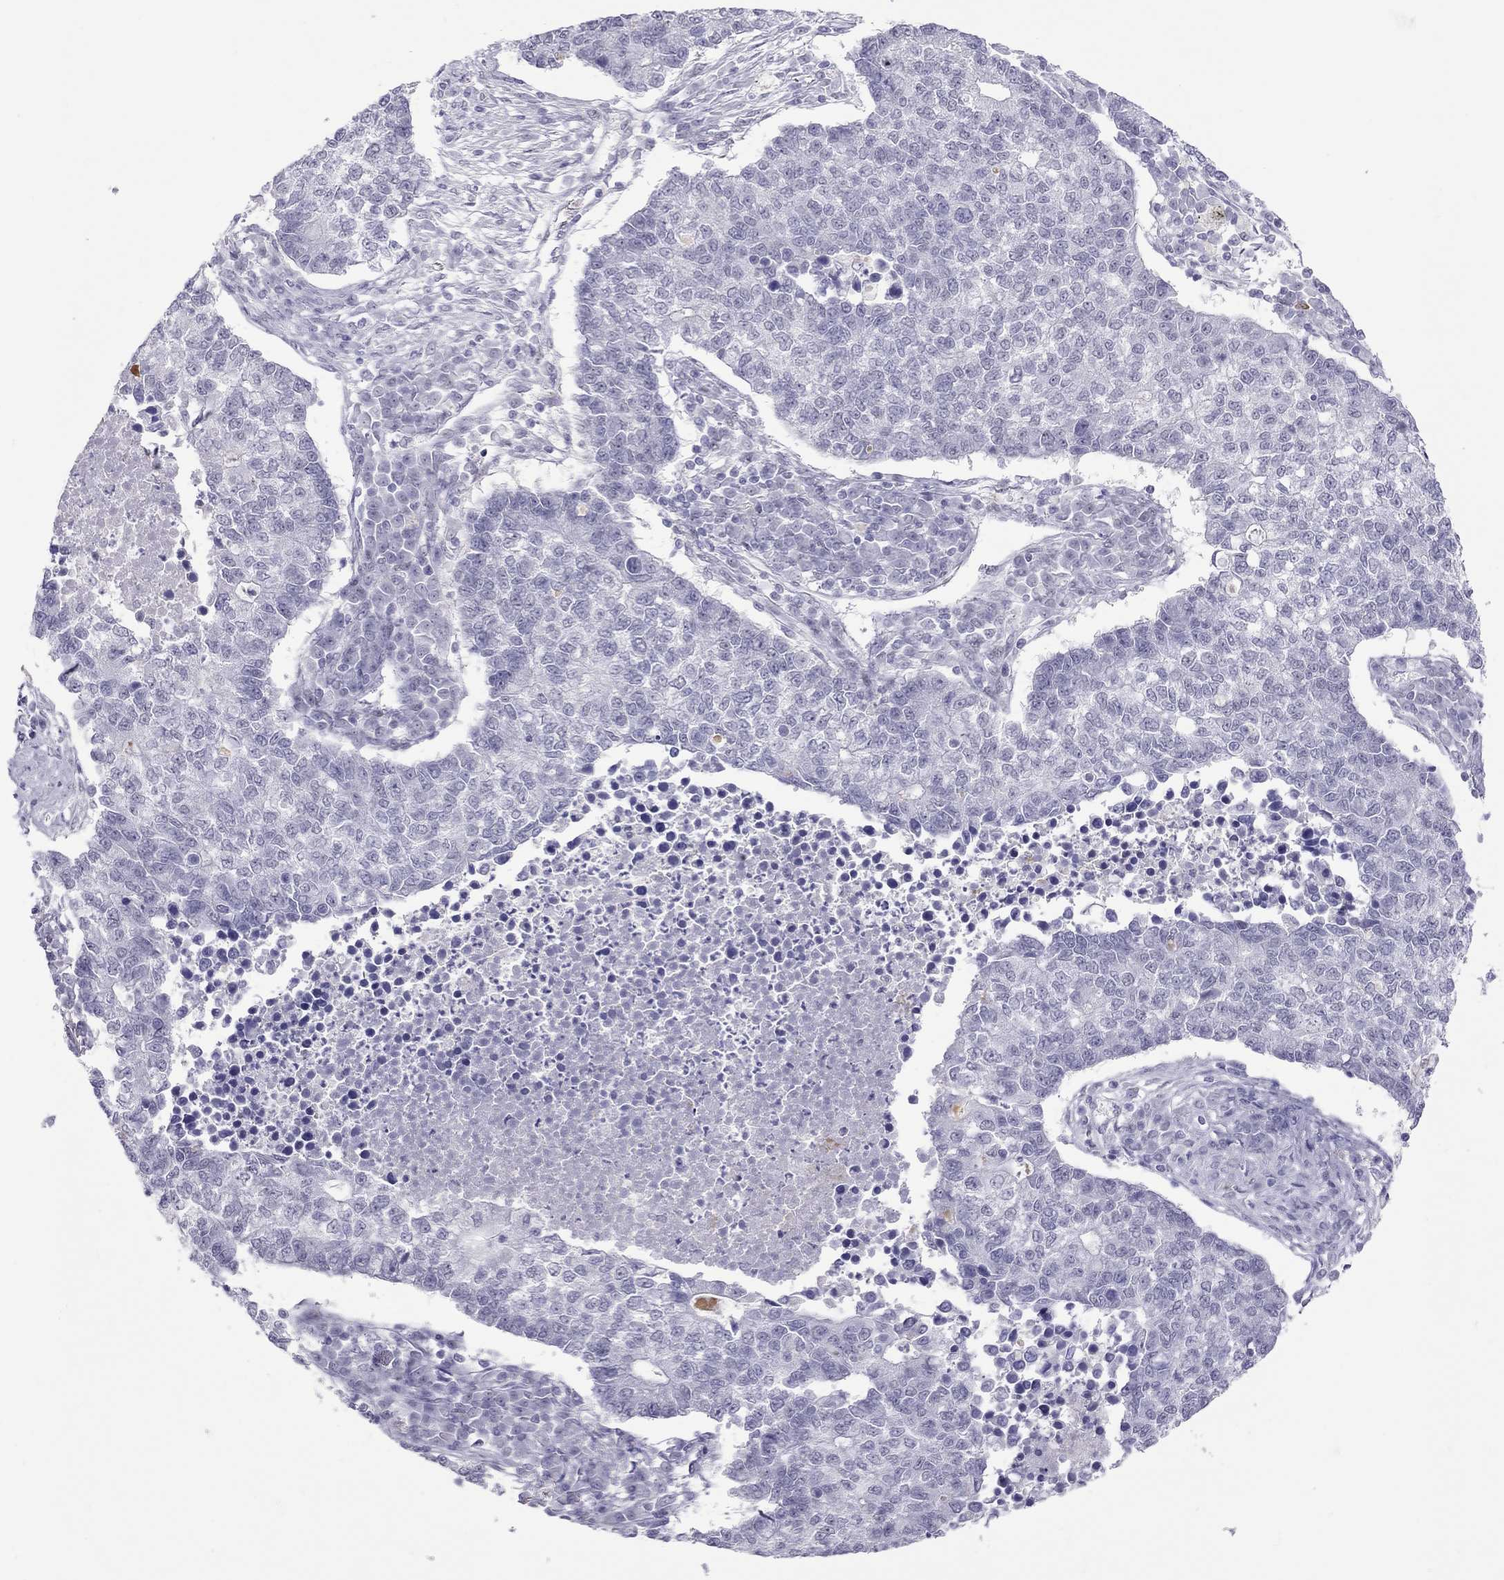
{"staining": {"intensity": "negative", "quantity": "none", "location": "none"}, "tissue": "lung cancer", "cell_type": "Tumor cells", "image_type": "cancer", "snomed": [{"axis": "morphology", "description": "Adenocarcinoma, NOS"}, {"axis": "topography", "description": "Lung"}], "caption": "Protein analysis of lung cancer (adenocarcinoma) shows no significant expression in tumor cells. (DAB (3,3'-diaminobenzidine) immunohistochemistry with hematoxylin counter stain).", "gene": "CHRNB3", "patient": {"sex": "male", "age": 57}}